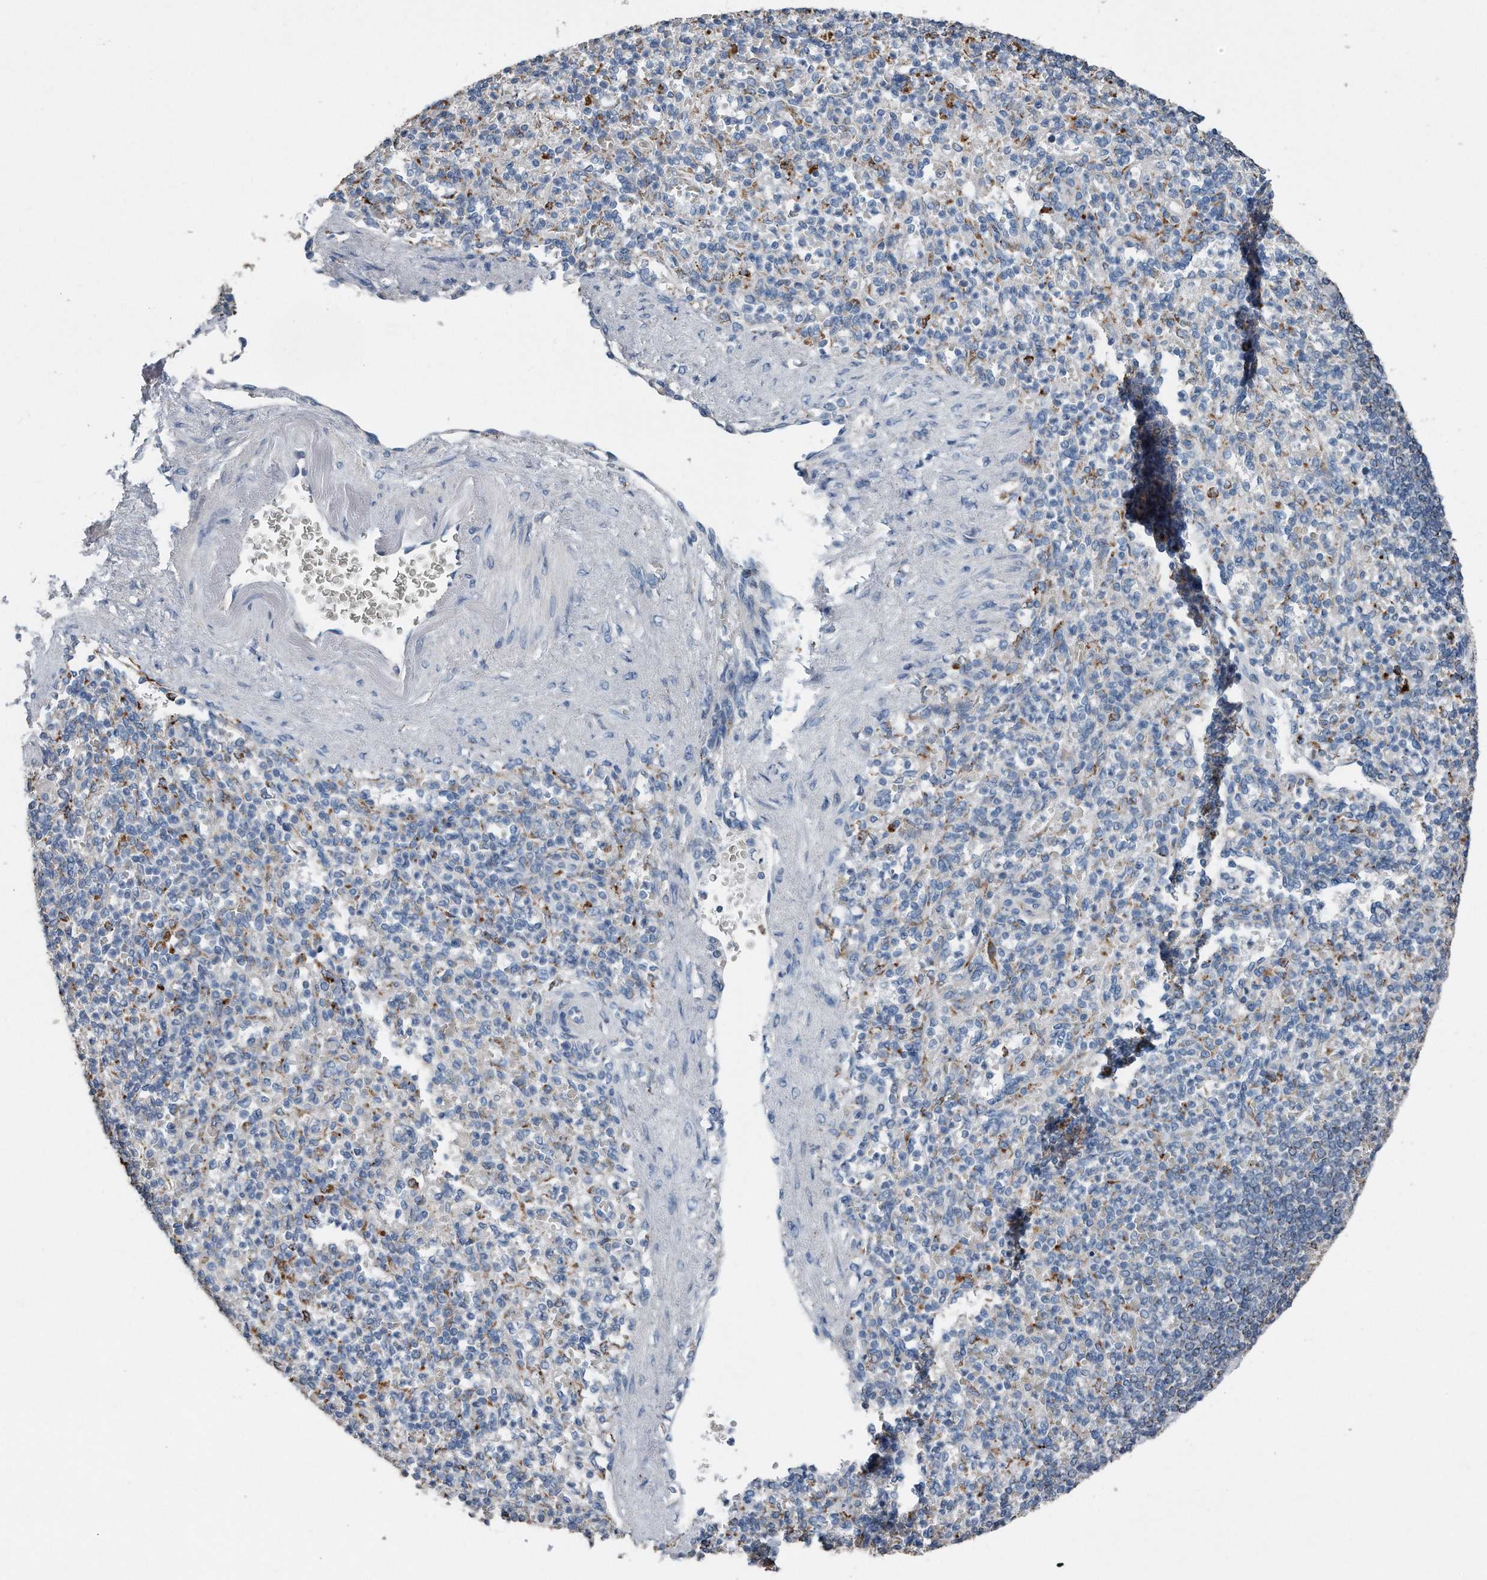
{"staining": {"intensity": "negative", "quantity": "none", "location": "none"}, "tissue": "spleen", "cell_type": "Cells in red pulp", "image_type": "normal", "snomed": [{"axis": "morphology", "description": "Normal tissue, NOS"}, {"axis": "topography", "description": "Spleen"}], "caption": "This is an IHC histopathology image of benign spleen. There is no staining in cells in red pulp.", "gene": "ZNF772", "patient": {"sex": "female", "age": 74}}